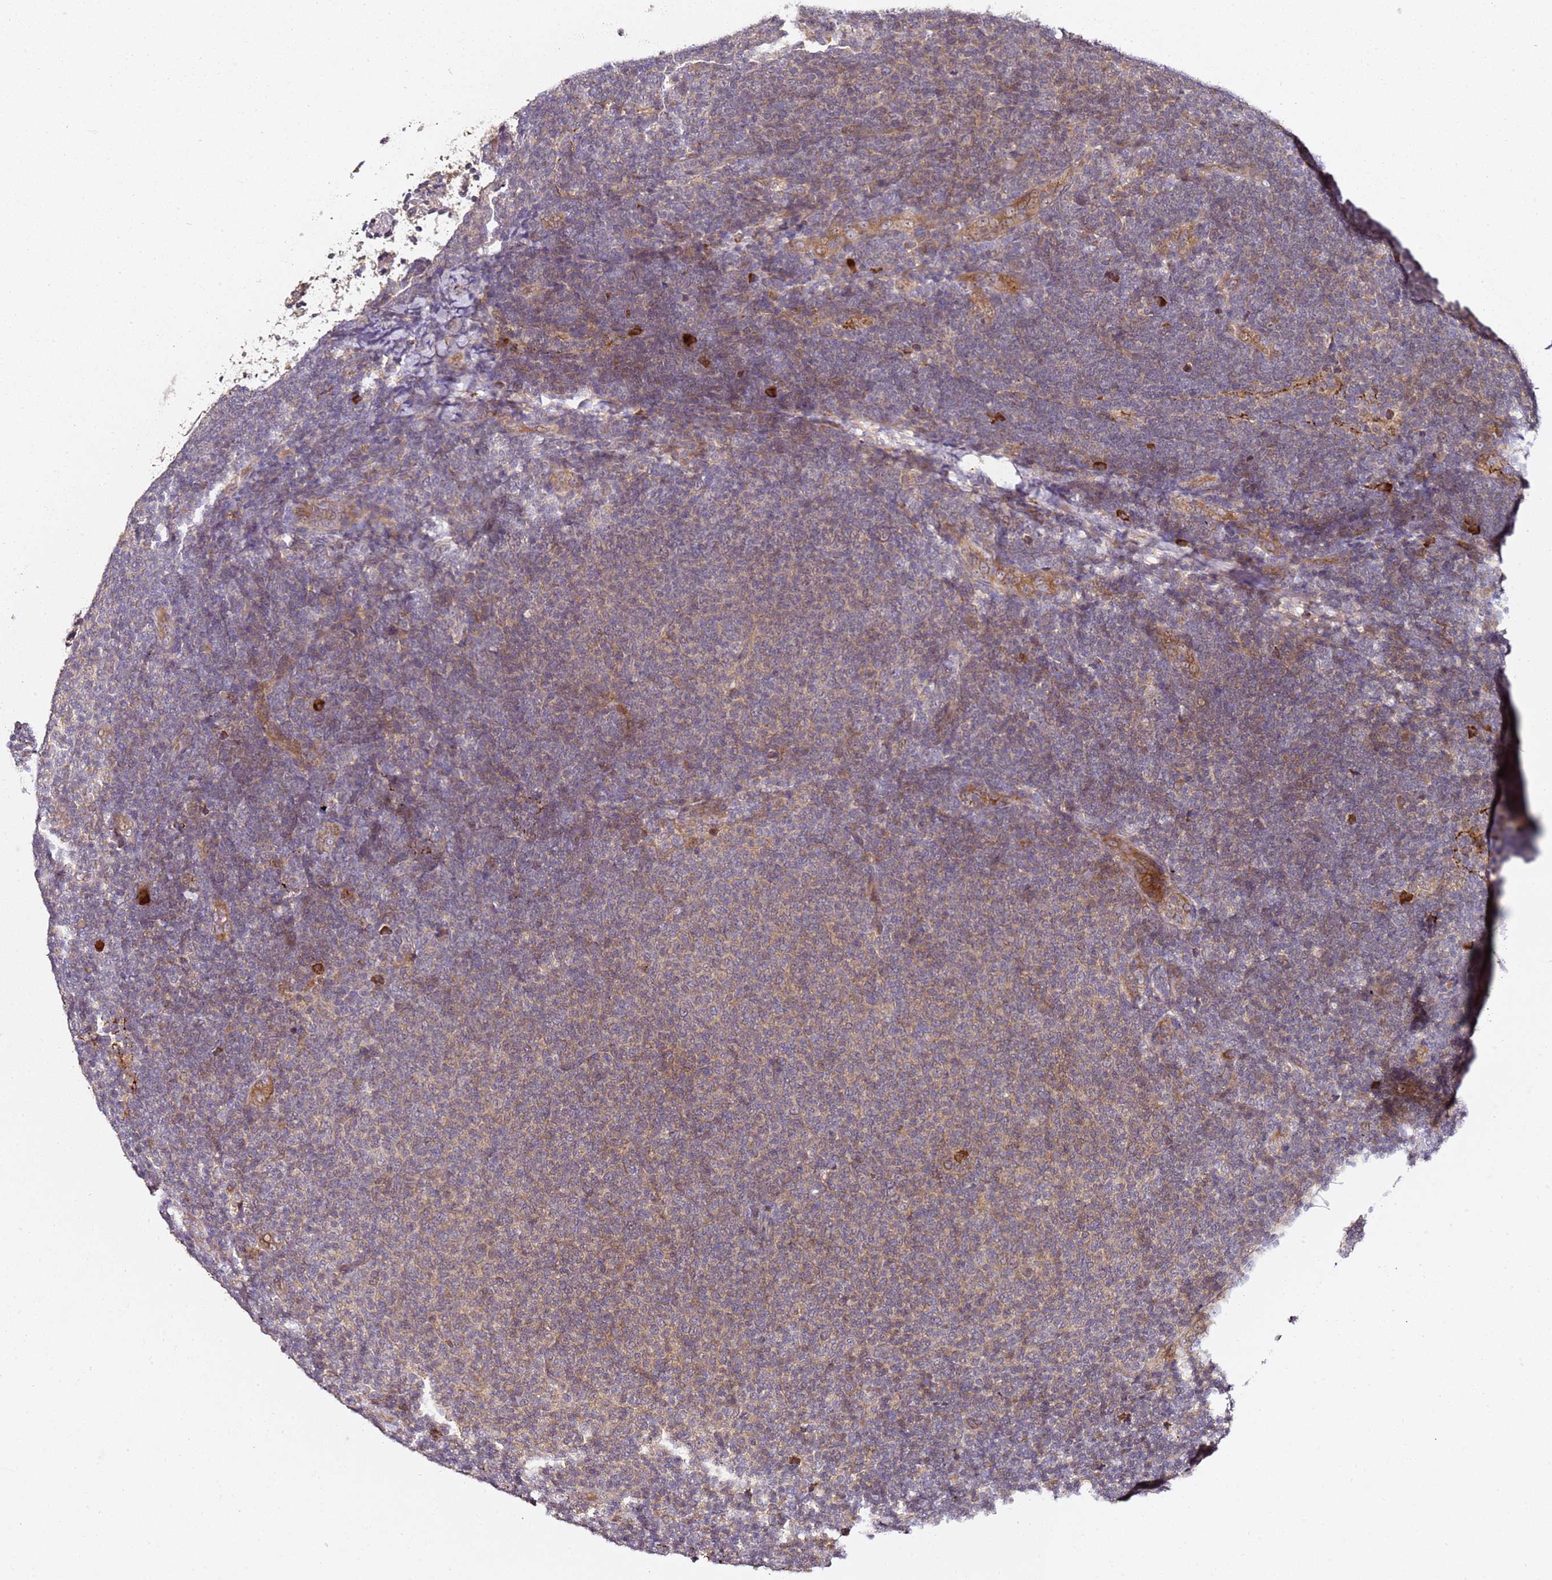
{"staining": {"intensity": "weak", "quantity": "25%-75%", "location": "cytoplasmic/membranous"}, "tissue": "lymphoma", "cell_type": "Tumor cells", "image_type": "cancer", "snomed": [{"axis": "morphology", "description": "Malignant lymphoma, non-Hodgkin's type, Low grade"}, {"axis": "topography", "description": "Lymph node"}], "caption": "Weak cytoplasmic/membranous expression is appreciated in approximately 25%-75% of tumor cells in lymphoma.", "gene": "OSBPL2", "patient": {"sex": "male", "age": 66}}